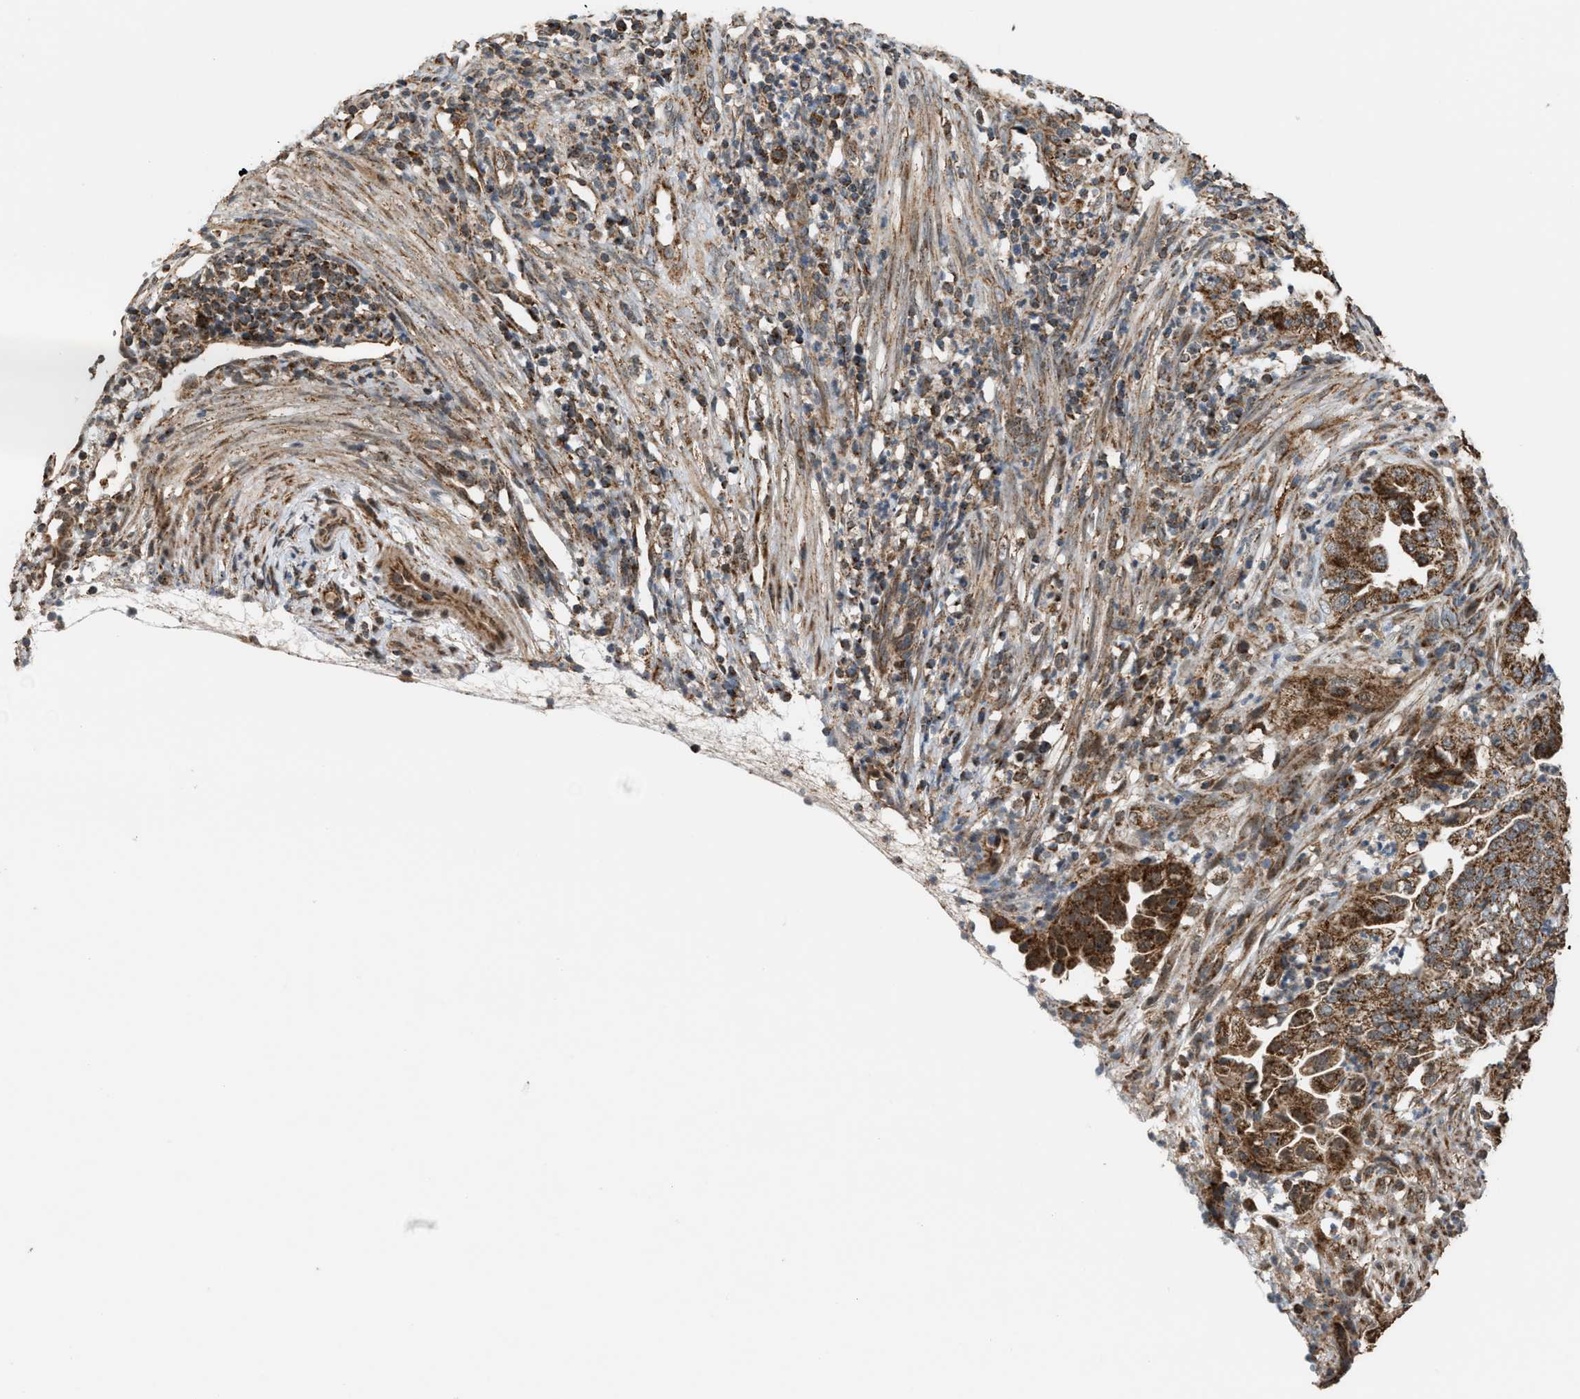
{"staining": {"intensity": "strong", "quantity": ">75%", "location": "cytoplasmic/membranous"}, "tissue": "endometrial cancer", "cell_type": "Tumor cells", "image_type": "cancer", "snomed": [{"axis": "morphology", "description": "Adenocarcinoma, NOS"}, {"axis": "topography", "description": "Endometrium"}], "caption": "High-power microscopy captured an IHC micrograph of endometrial cancer (adenocarcinoma), revealing strong cytoplasmic/membranous staining in about >75% of tumor cells.", "gene": "SGSM2", "patient": {"sex": "female", "age": 51}}